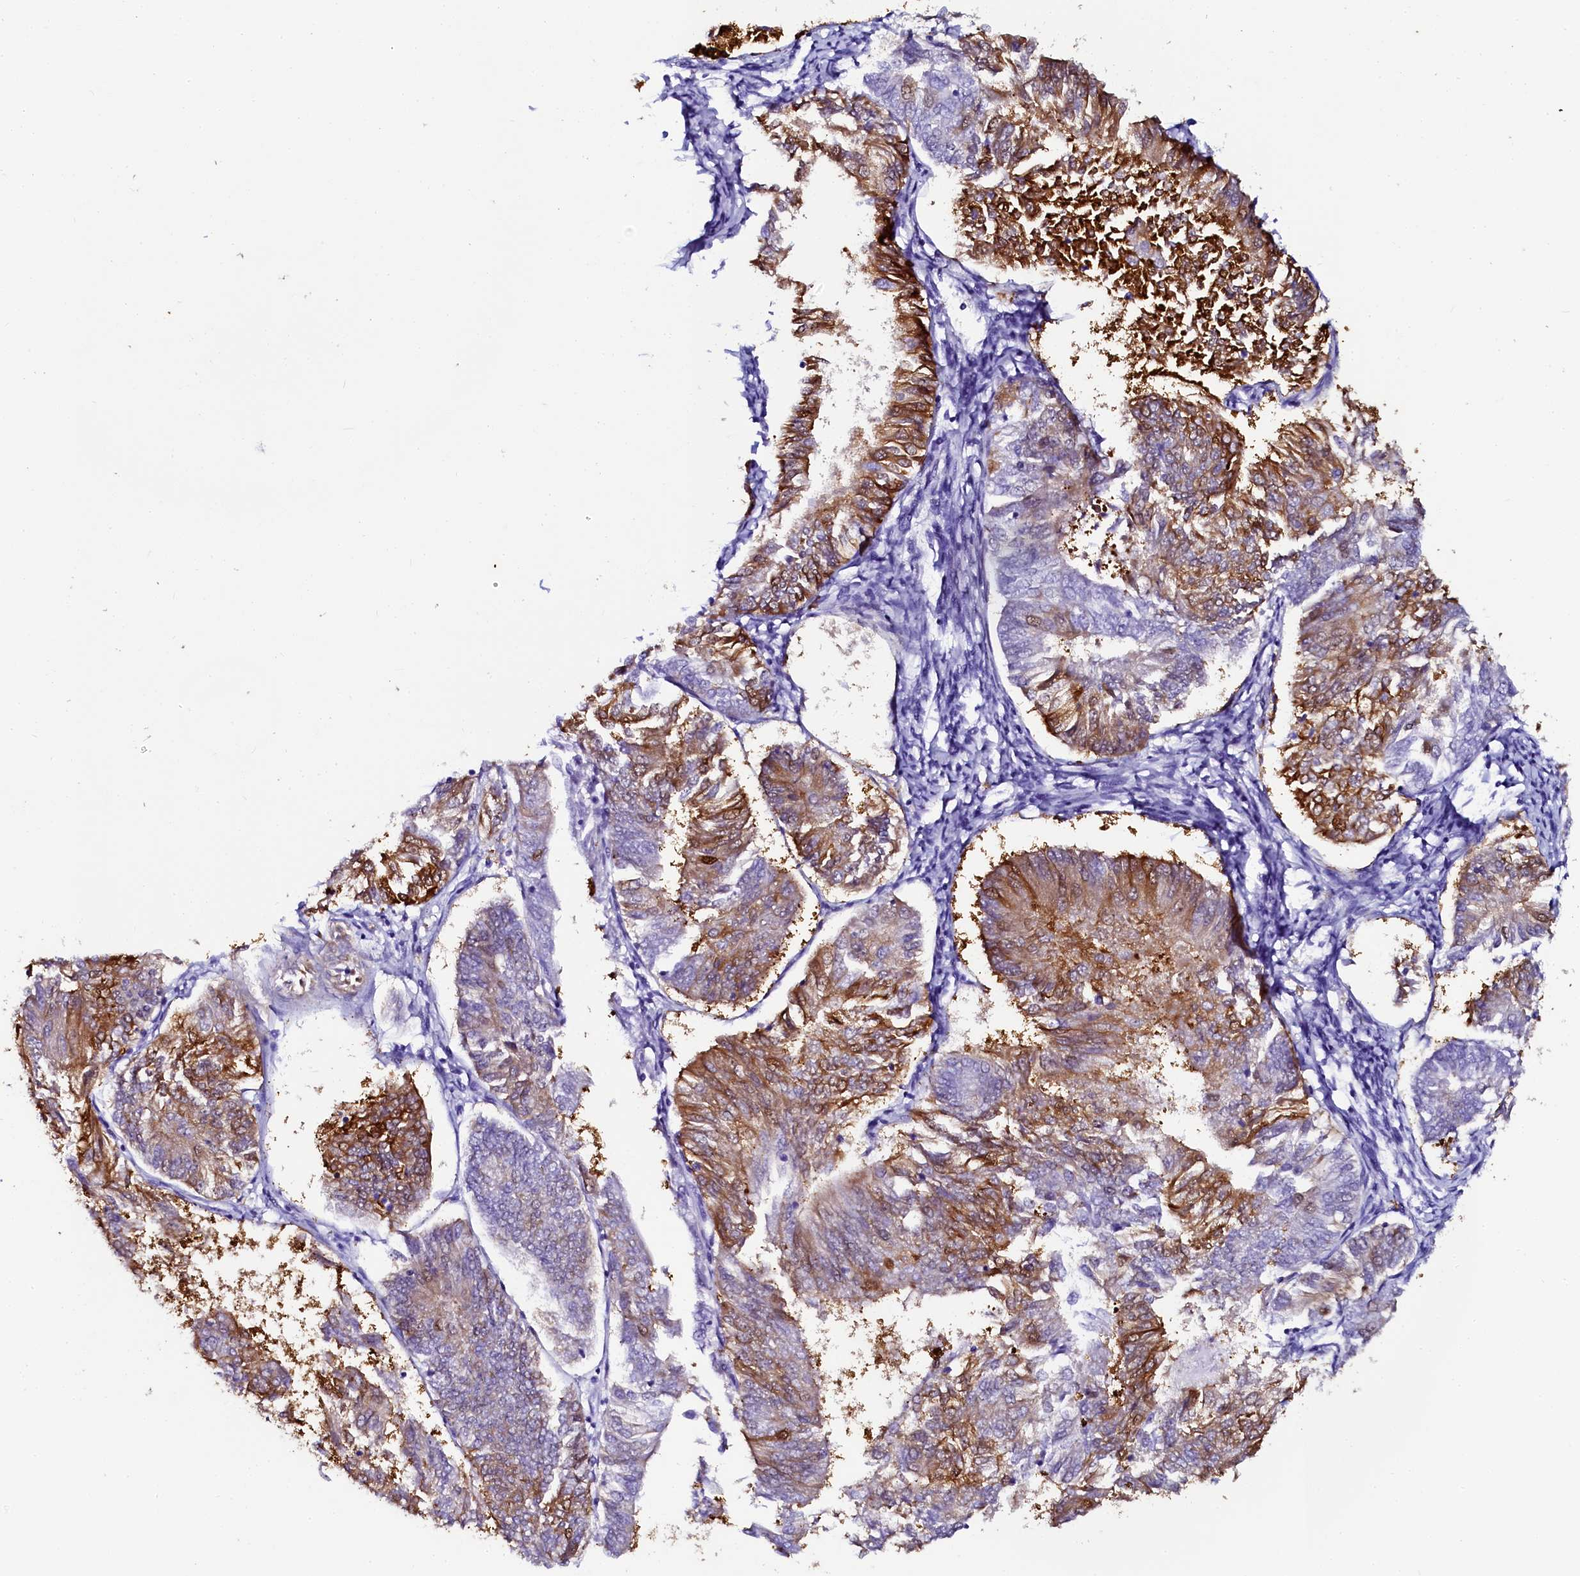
{"staining": {"intensity": "strong", "quantity": "25%-75%", "location": "cytoplasmic/membranous"}, "tissue": "endometrial cancer", "cell_type": "Tumor cells", "image_type": "cancer", "snomed": [{"axis": "morphology", "description": "Adenocarcinoma, NOS"}, {"axis": "topography", "description": "Endometrium"}], "caption": "The photomicrograph demonstrates a brown stain indicating the presence of a protein in the cytoplasmic/membranous of tumor cells in endometrial cancer (adenocarcinoma).", "gene": "SORD", "patient": {"sex": "female", "age": 58}}